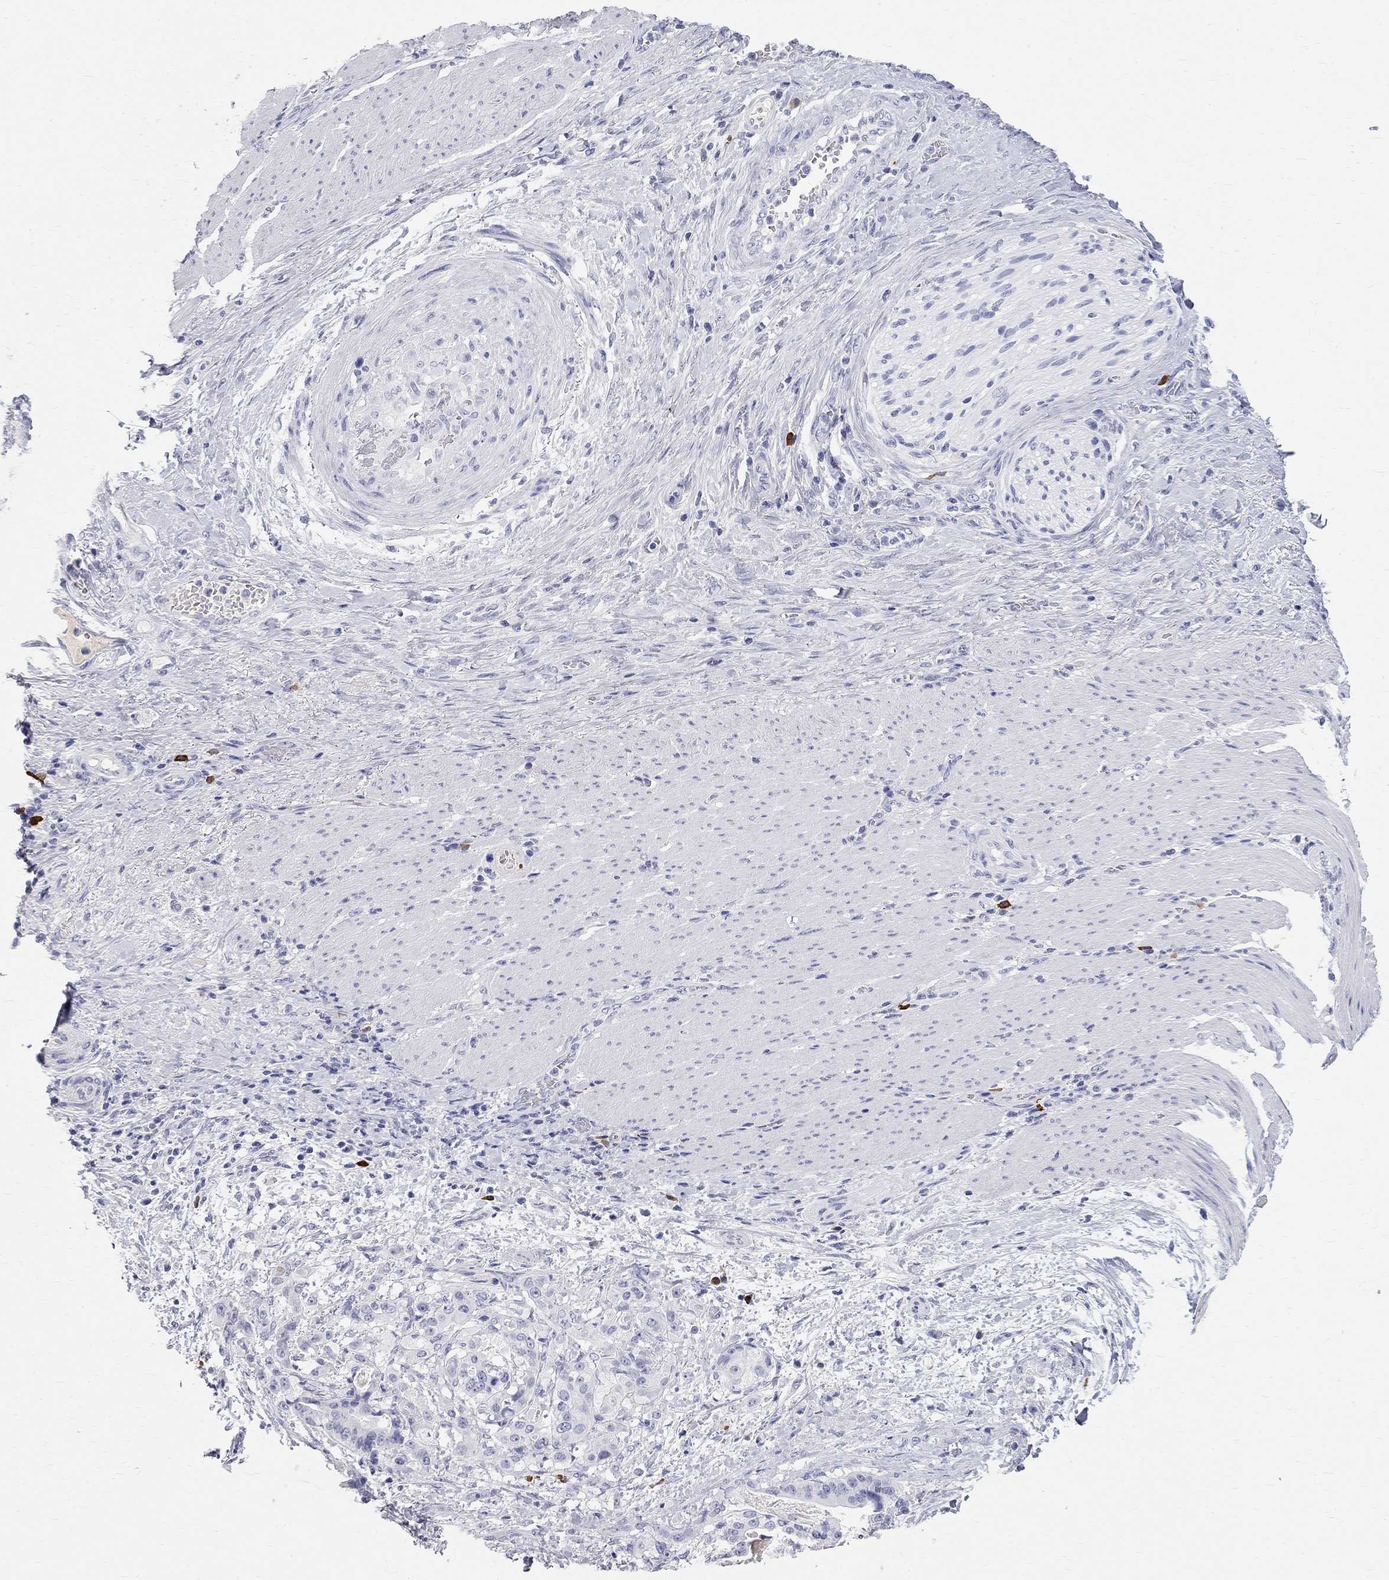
{"staining": {"intensity": "negative", "quantity": "none", "location": "none"}, "tissue": "stomach cancer", "cell_type": "Tumor cells", "image_type": "cancer", "snomed": [{"axis": "morphology", "description": "Adenocarcinoma, NOS"}, {"axis": "topography", "description": "Stomach"}], "caption": "Immunohistochemical staining of stomach adenocarcinoma reveals no significant staining in tumor cells.", "gene": "PHOX2B", "patient": {"sex": "male", "age": 48}}